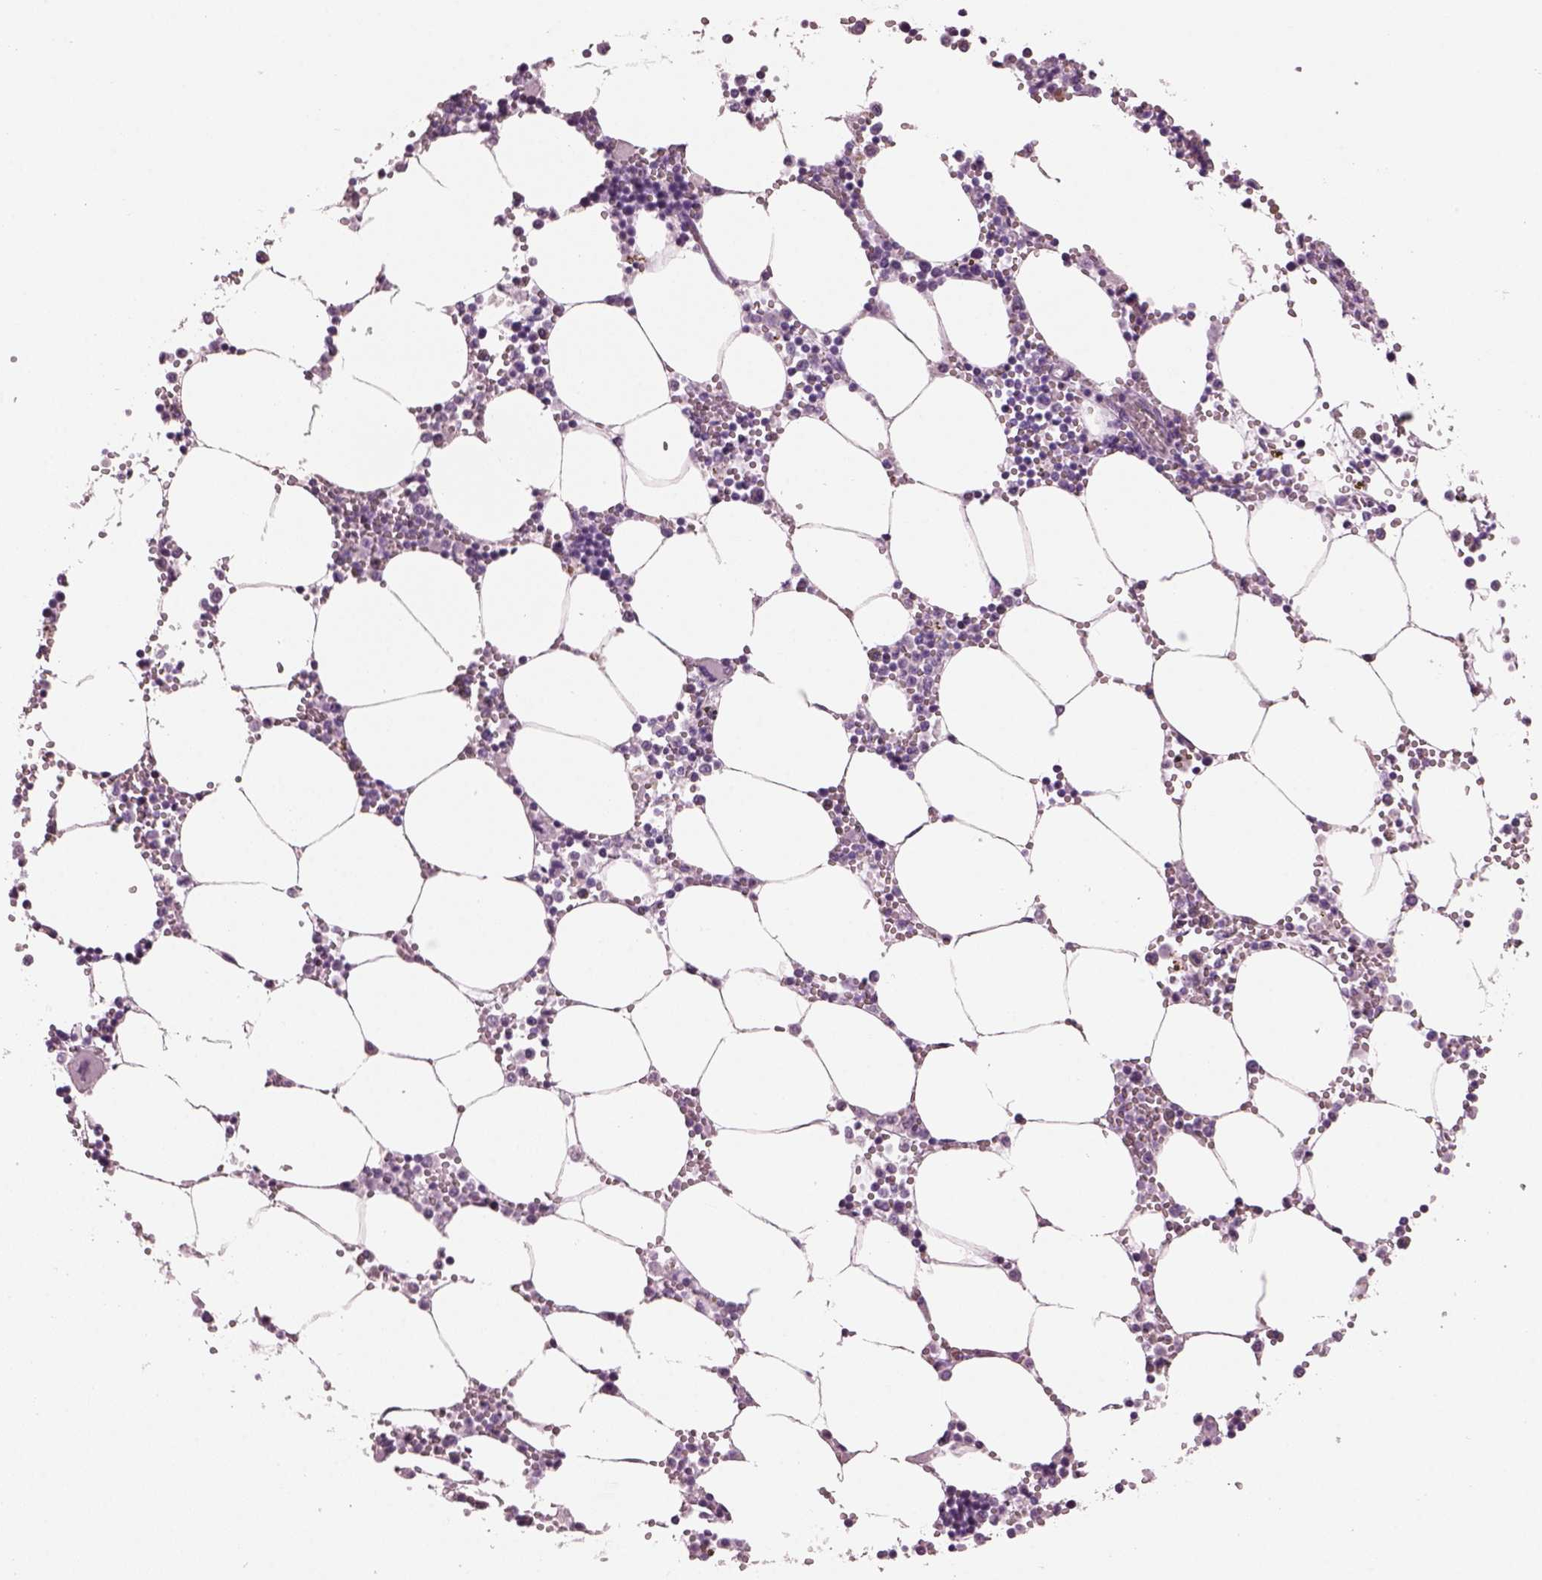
{"staining": {"intensity": "negative", "quantity": "none", "location": "none"}, "tissue": "bone marrow", "cell_type": "Hematopoietic cells", "image_type": "normal", "snomed": [{"axis": "morphology", "description": "Normal tissue, NOS"}, {"axis": "topography", "description": "Bone marrow"}], "caption": "Immunohistochemistry of unremarkable bone marrow exhibits no staining in hematopoietic cells.", "gene": "HYDIN", "patient": {"sex": "male", "age": 54}}